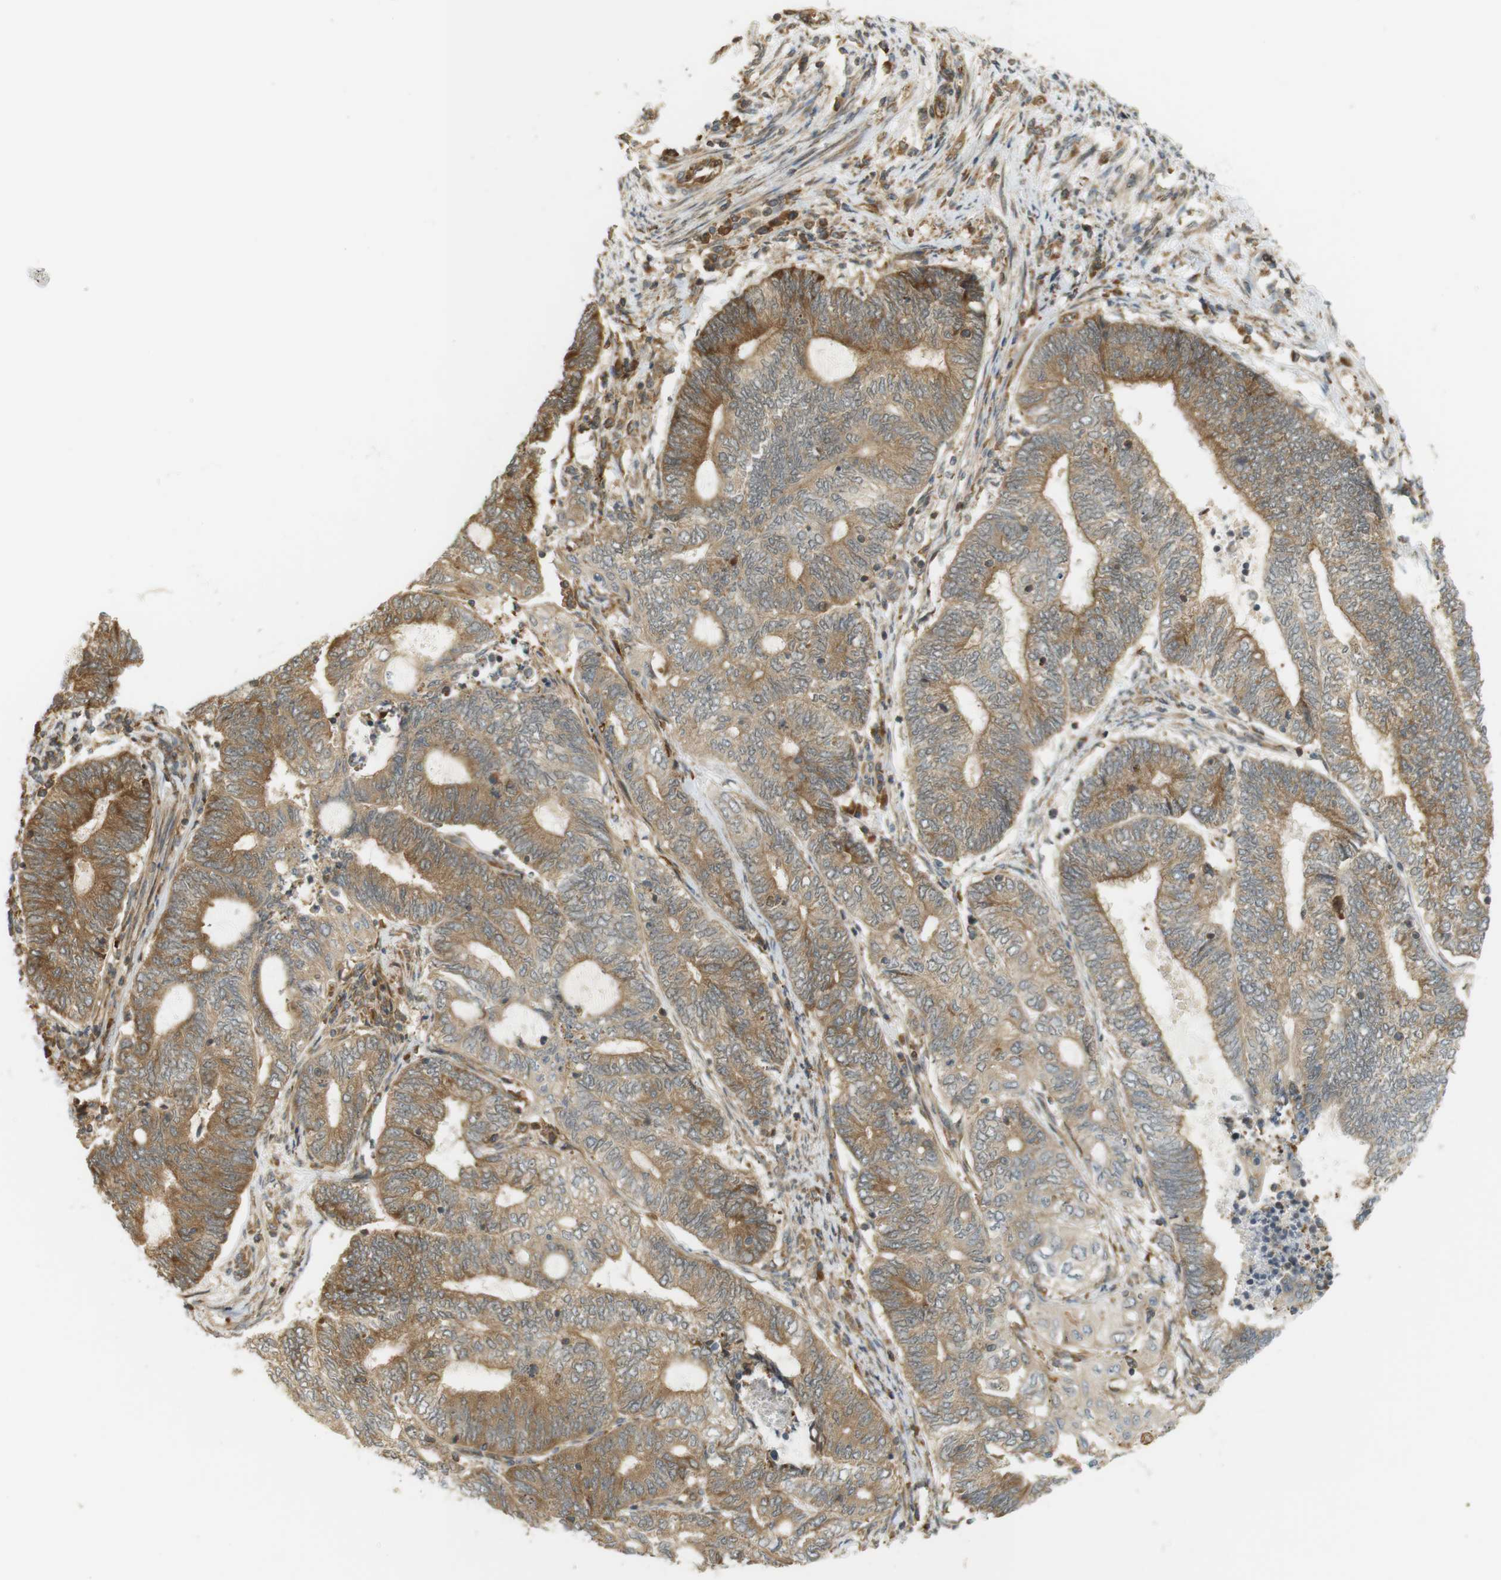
{"staining": {"intensity": "moderate", "quantity": "25%-75%", "location": "cytoplasmic/membranous"}, "tissue": "endometrial cancer", "cell_type": "Tumor cells", "image_type": "cancer", "snomed": [{"axis": "morphology", "description": "Adenocarcinoma, NOS"}, {"axis": "topography", "description": "Uterus"}, {"axis": "topography", "description": "Endometrium"}], "caption": "Tumor cells display medium levels of moderate cytoplasmic/membranous staining in approximately 25%-75% of cells in human adenocarcinoma (endometrial).", "gene": "PA2G4", "patient": {"sex": "female", "age": 70}}